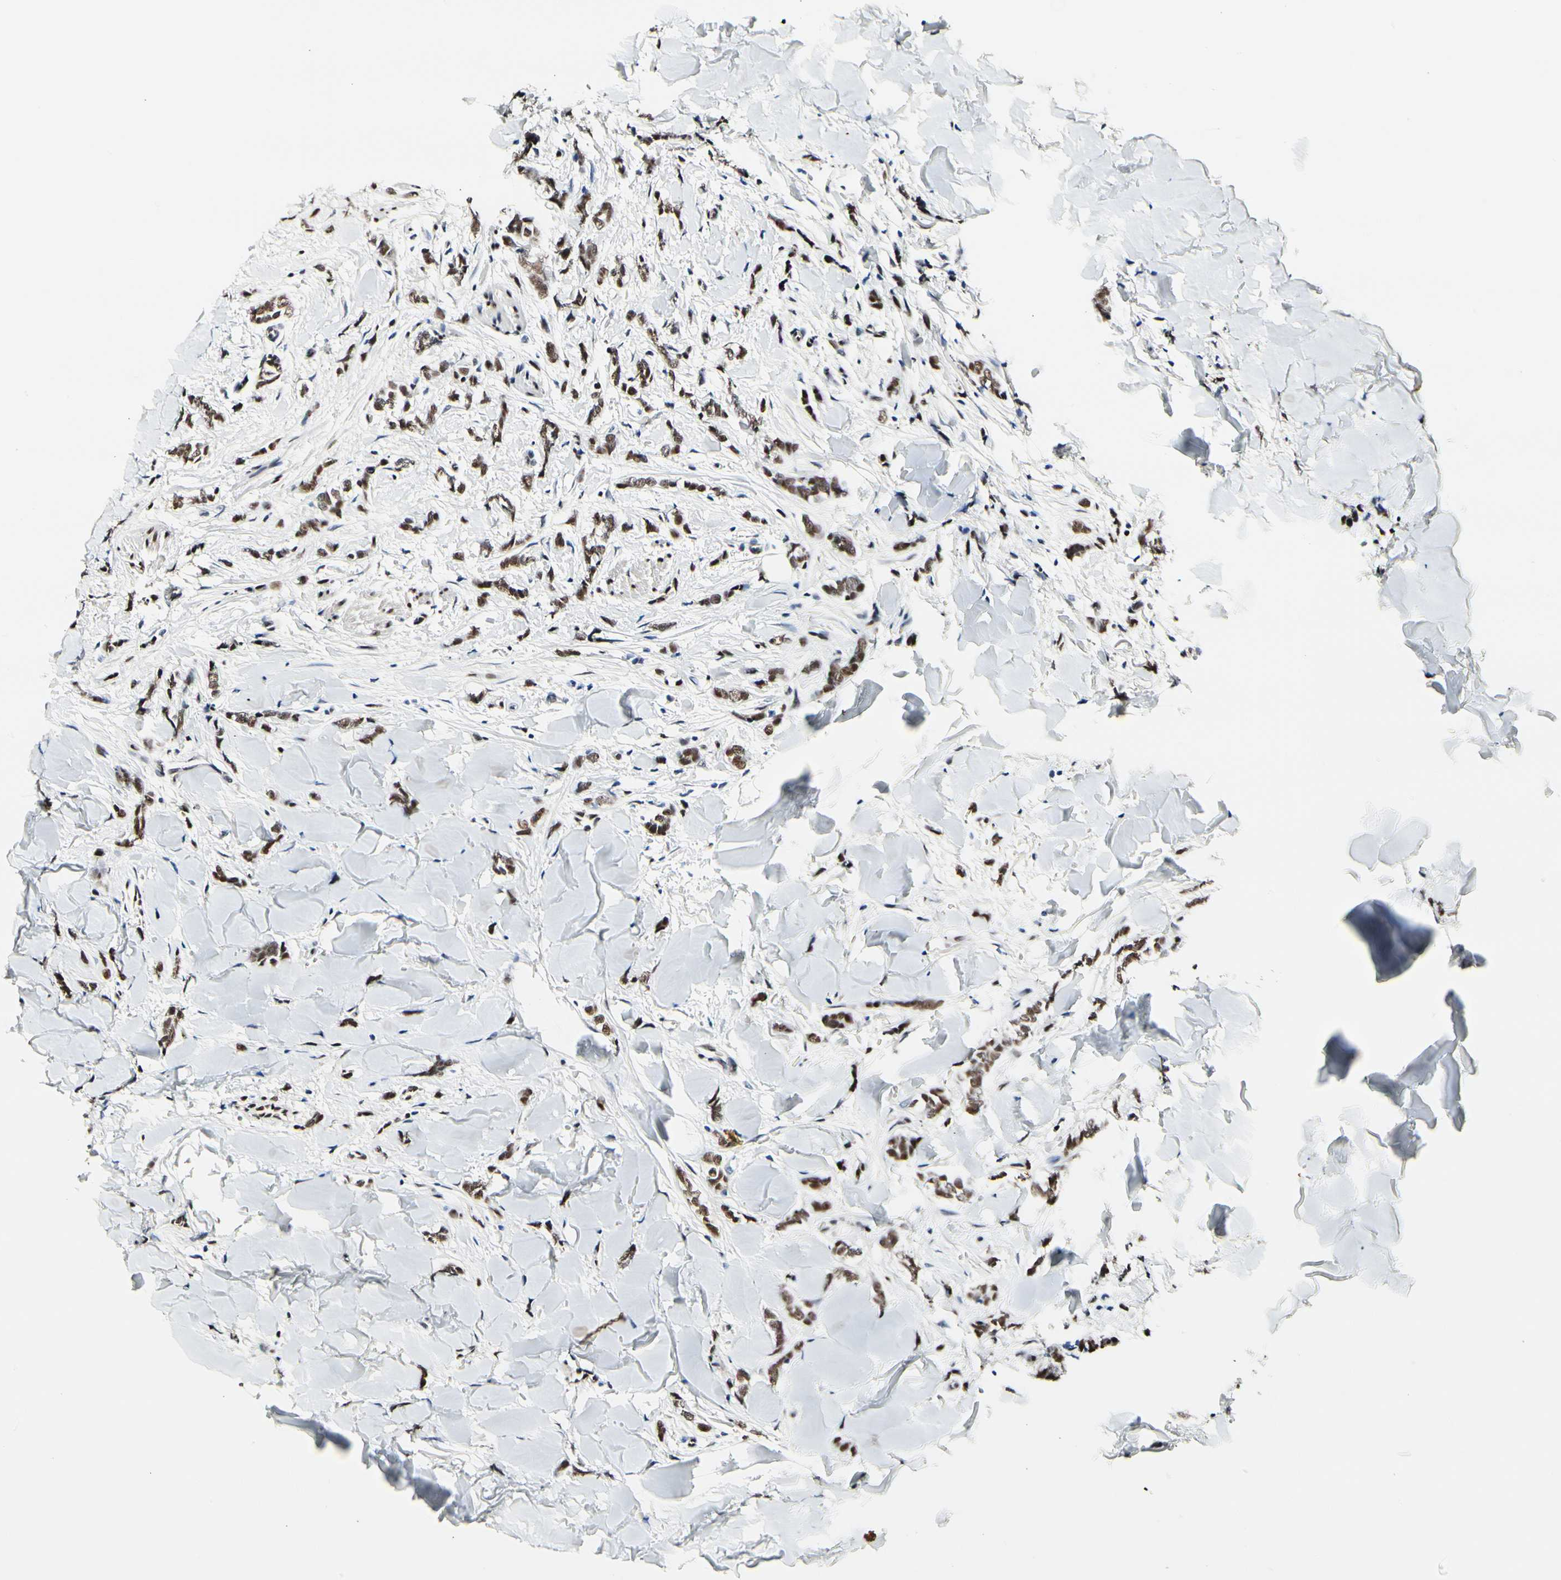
{"staining": {"intensity": "moderate", "quantity": ">75%", "location": "nuclear"}, "tissue": "breast cancer", "cell_type": "Tumor cells", "image_type": "cancer", "snomed": [{"axis": "morphology", "description": "Lobular carcinoma"}, {"axis": "topography", "description": "Skin"}, {"axis": "topography", "description": "Breast"}], "caption": "Breast lobular carcinoma stained with a protein marker reveals moderate staining in tumor cells.", "gene": "NFIA", "patient": {"sex": "female", "age": 46}}